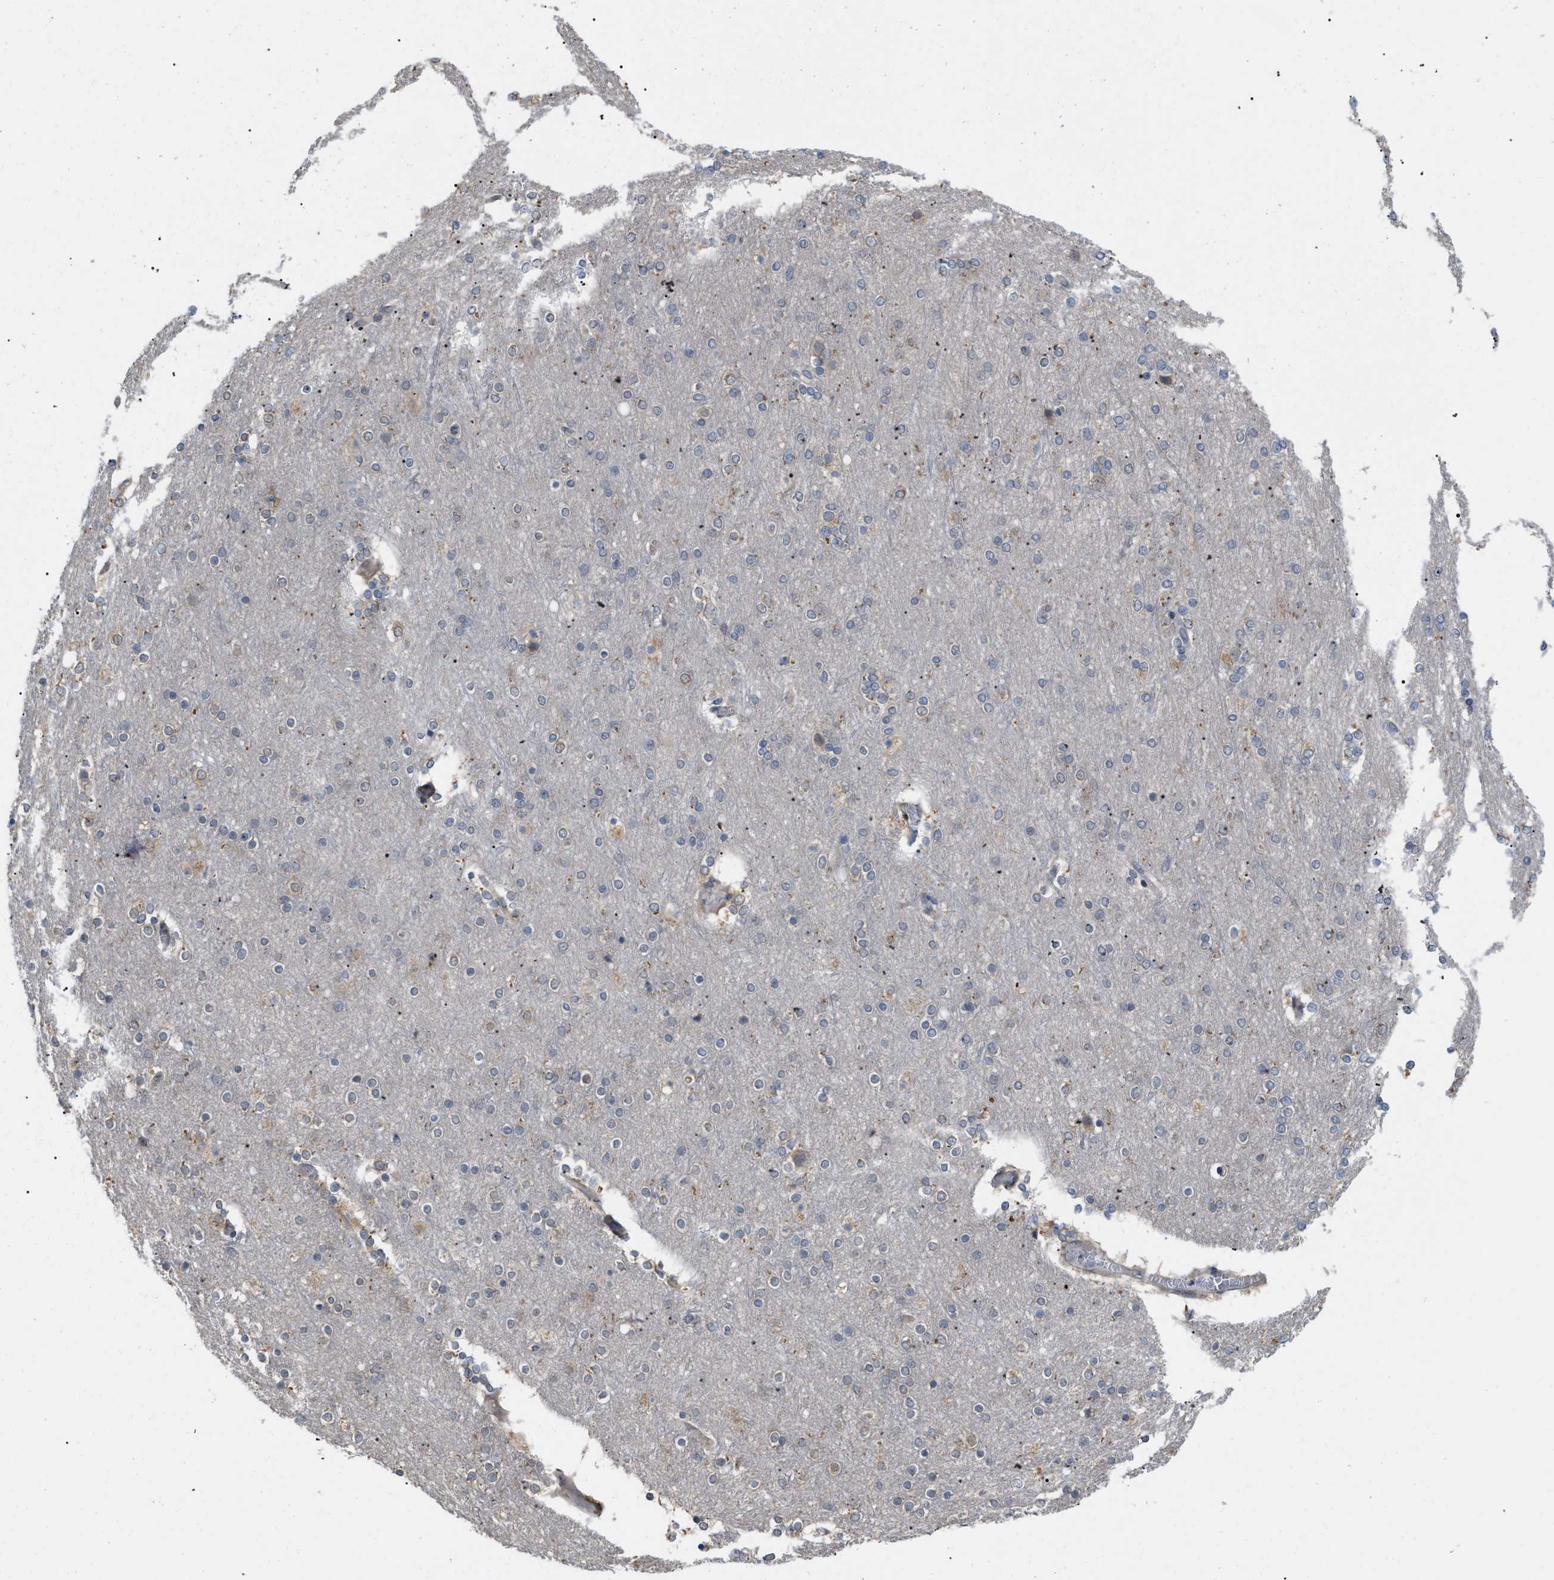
{"staining": {"intensity": "negative", "quantity": "none", "location": "none"}, "tissue": "cerebral cortex", "cell_type": "Endothelial cells", "image_type": "normal", "snomed": [{"axis": "morphology", "description": "Normal tissue, NOS"}, {"axis": "topography", "description": "Cerebral cortex"}], "caption": "This micrograph is of benign cerebral cortex stained with immunohistochemistry to label a protein in brown with the nuclei are counter-stained blue. There is no positivity in endothelial cells. The staining is performed using DAB (3,3'-diaminobenzidine) brown chromogen with nuclei counter-stained in using hematoxylin.", "gene": "CSNK1A1", "patient": {"sex": "female", "age": 54}}